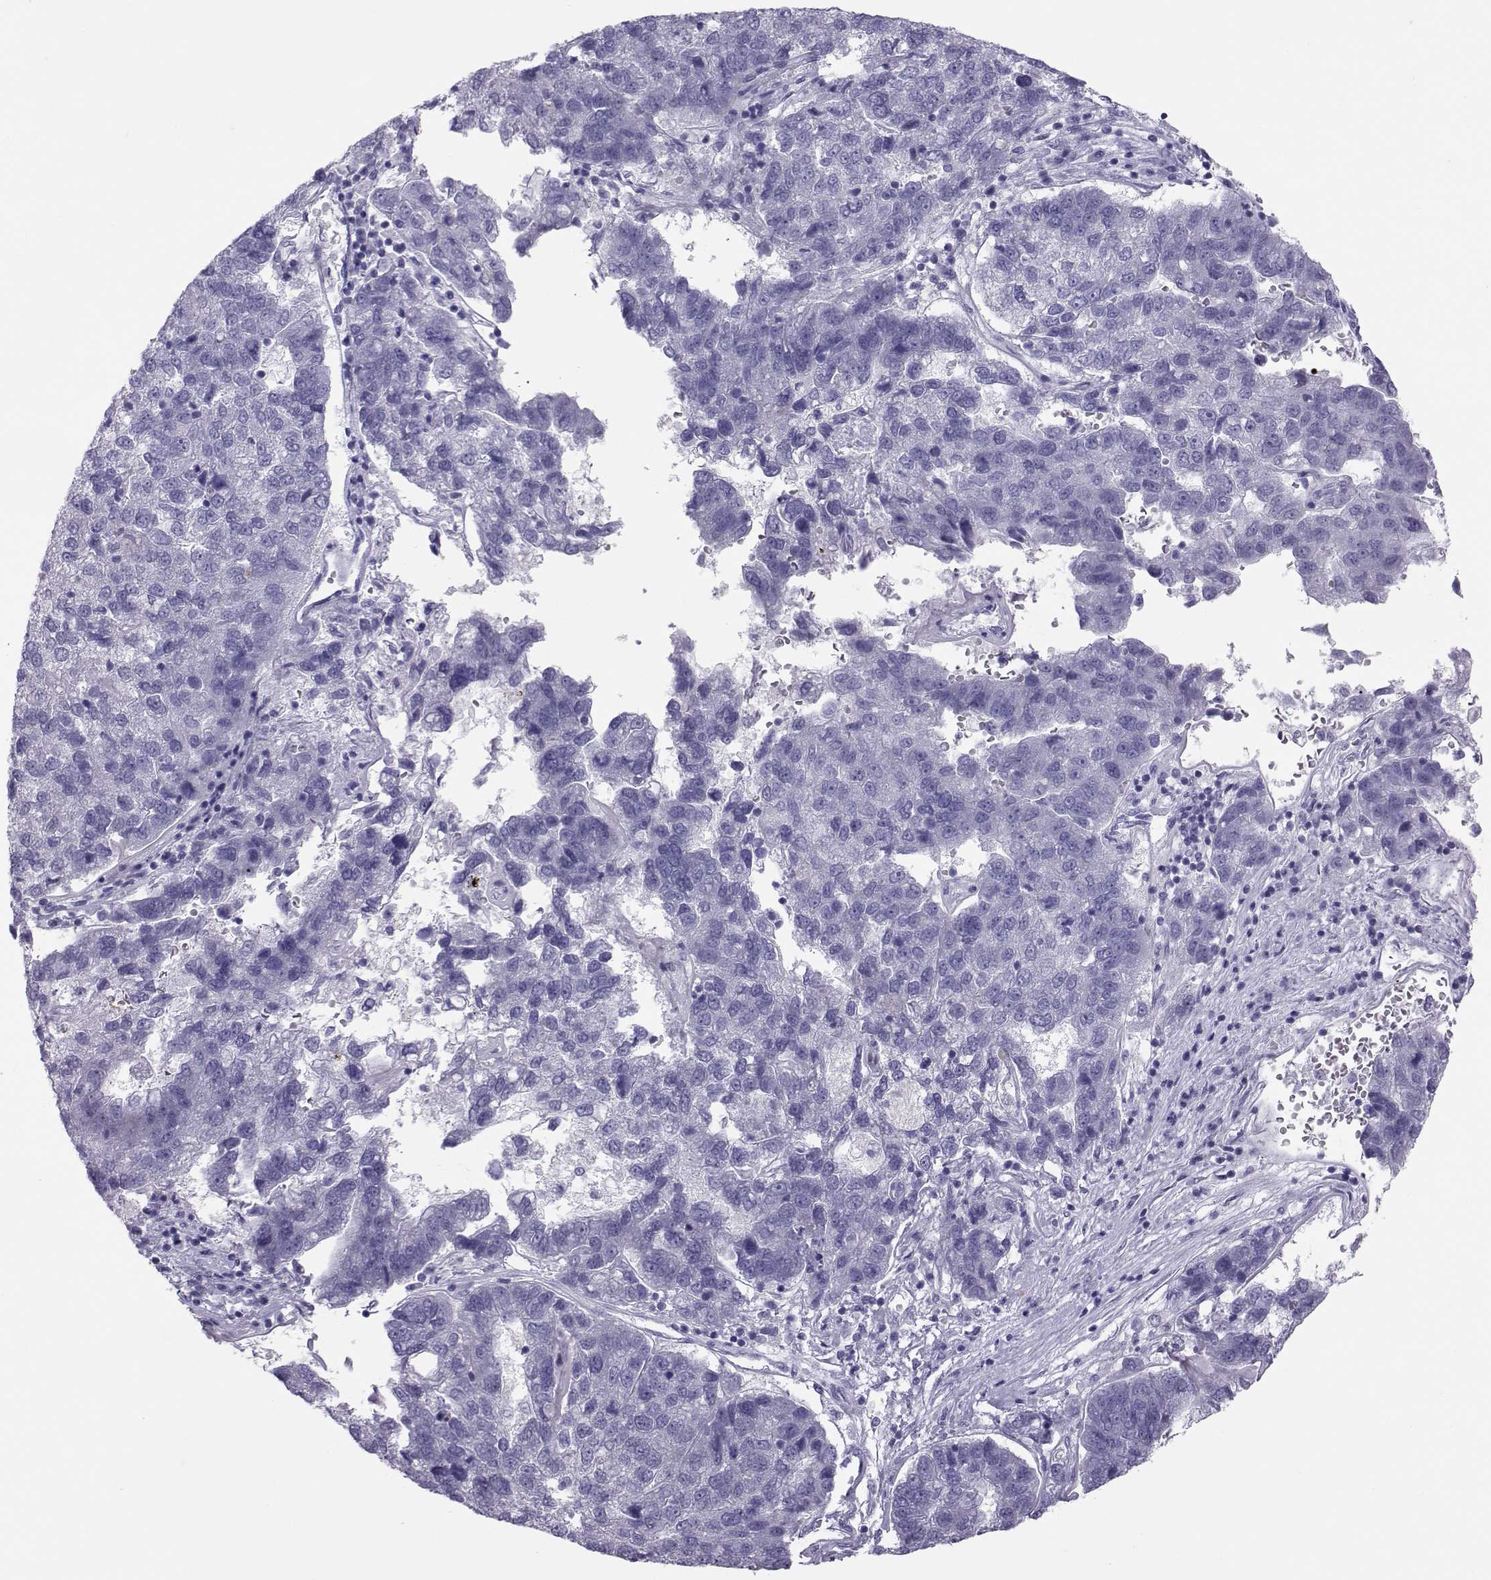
{"staining": {"intensity": "negative", "quantity": "none", "location": "none"}, "tissue": "pancreatic cancer", "cell_type": "Tumor cells", "image_type": "cancer", "snomed": [{"axis": "morphology", "description": "Adenocarcinoma, NOS"}, {"axis": "topography", "description": "Pancreas"}], "caption": "Tumor cells show no significant positivity in pancreatic adenocarcinoma. Brightfield microscopy of immunohistochemistry (IHC) stained with DAB (brown) and hematoxylin (blue), captured at high magnification.", "gene": "TRPM7", "patient": {"sex": "female", "age": 61}}